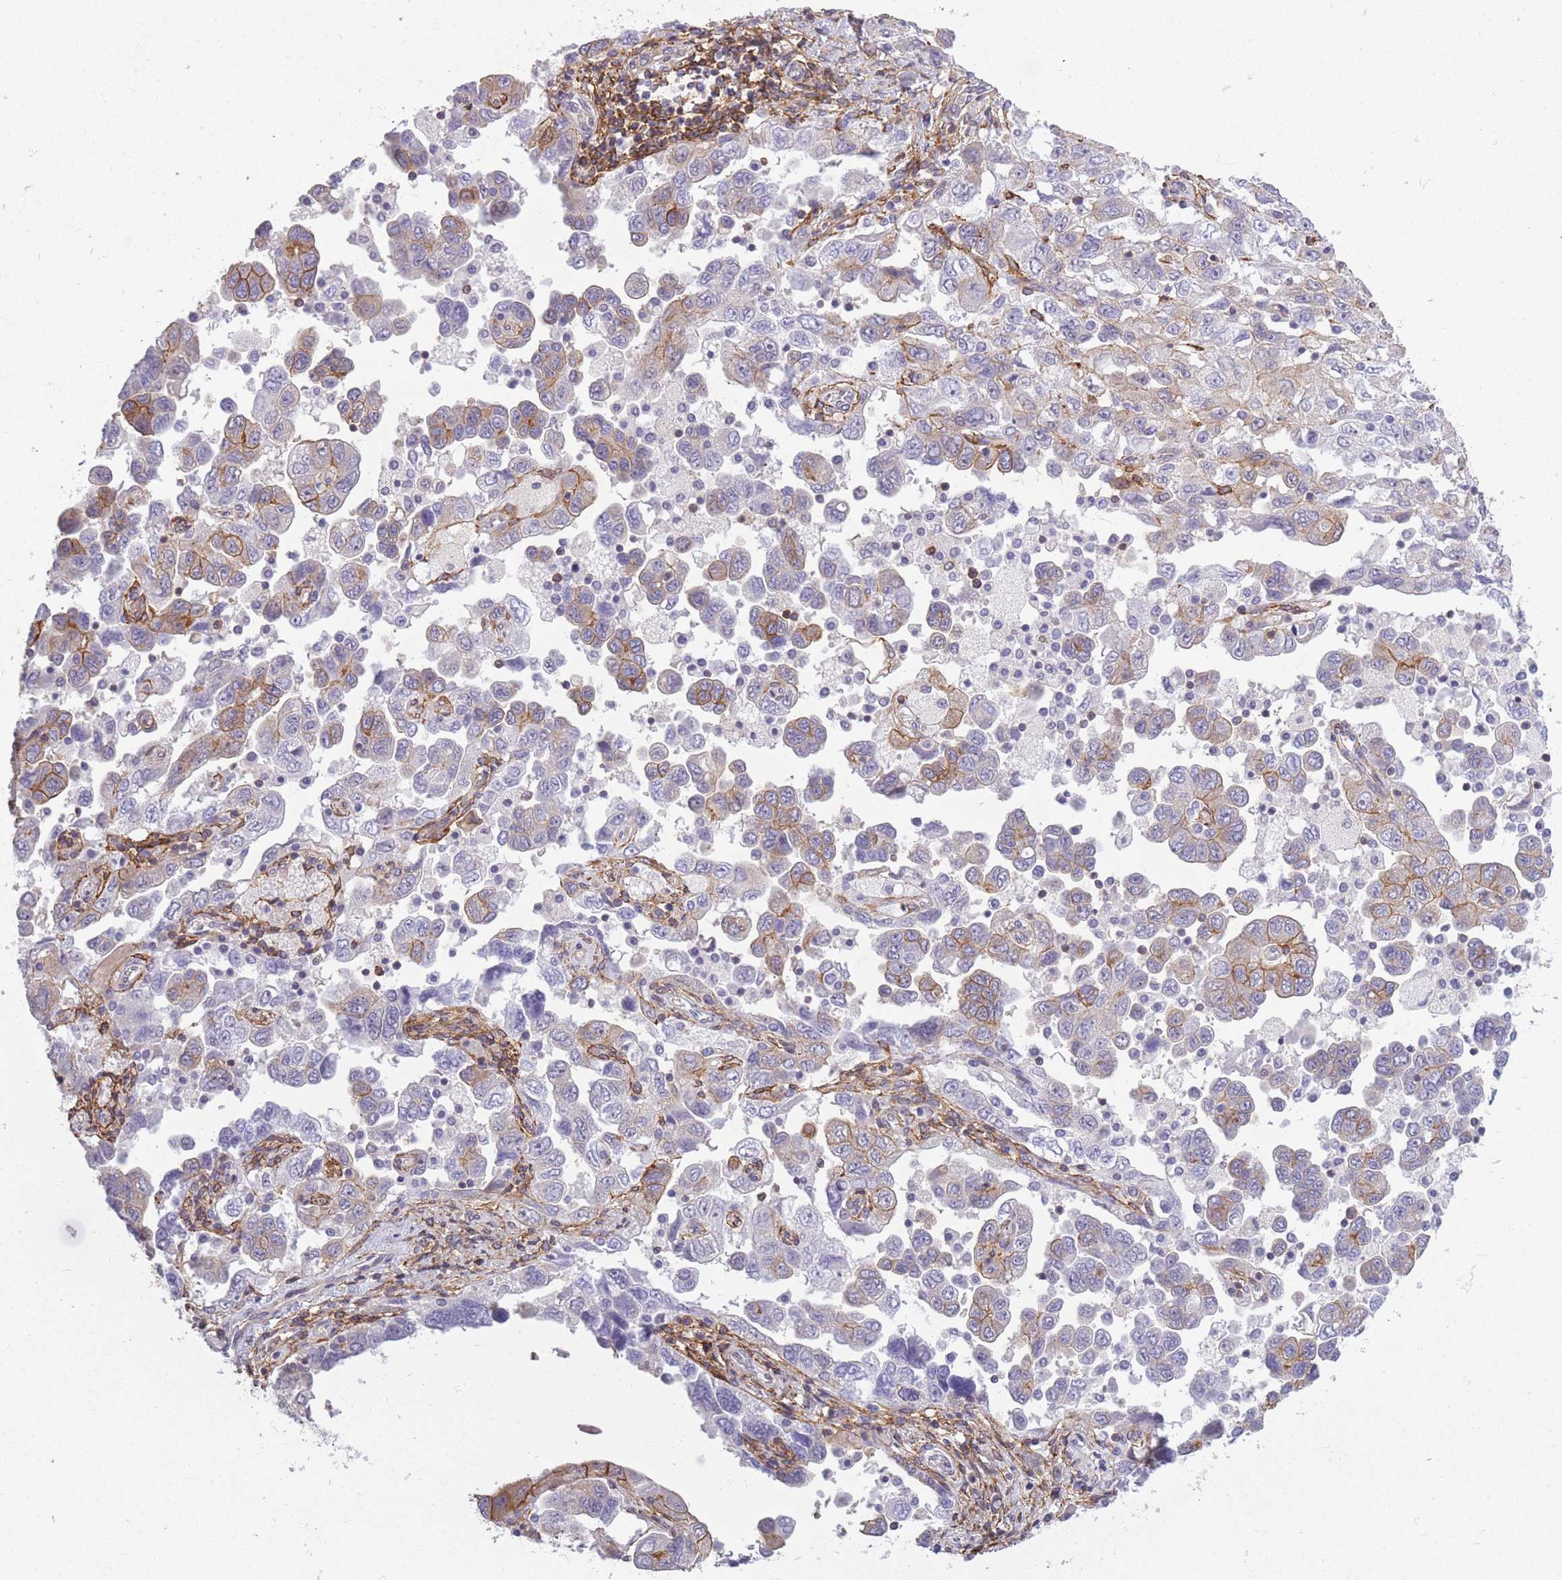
{"staining": {"intensity": "moderate", "quantity": "<25%", "location": "cytoplasmic/membranous"}, "tissue": "ovarian cancer", "cell_type": "Tumor cells", "image_type": "cancer", "snomed": [{"axis": "morphology", "description": "Carcinoma, NOS"}, {"axis": "morphology", "description": "Cystadenocarcinoma, serous, NOS"}, {"axis": "topography", "description": "Ovary"}], "caption": "This histopathology image displays IHC staining of human ovarian cancer, with low moderate cytoplasmic/membranous positivity in about <25% of tumor cells.", "gene": "ADD1", "patient": {"sex": "female", "age": 69}}